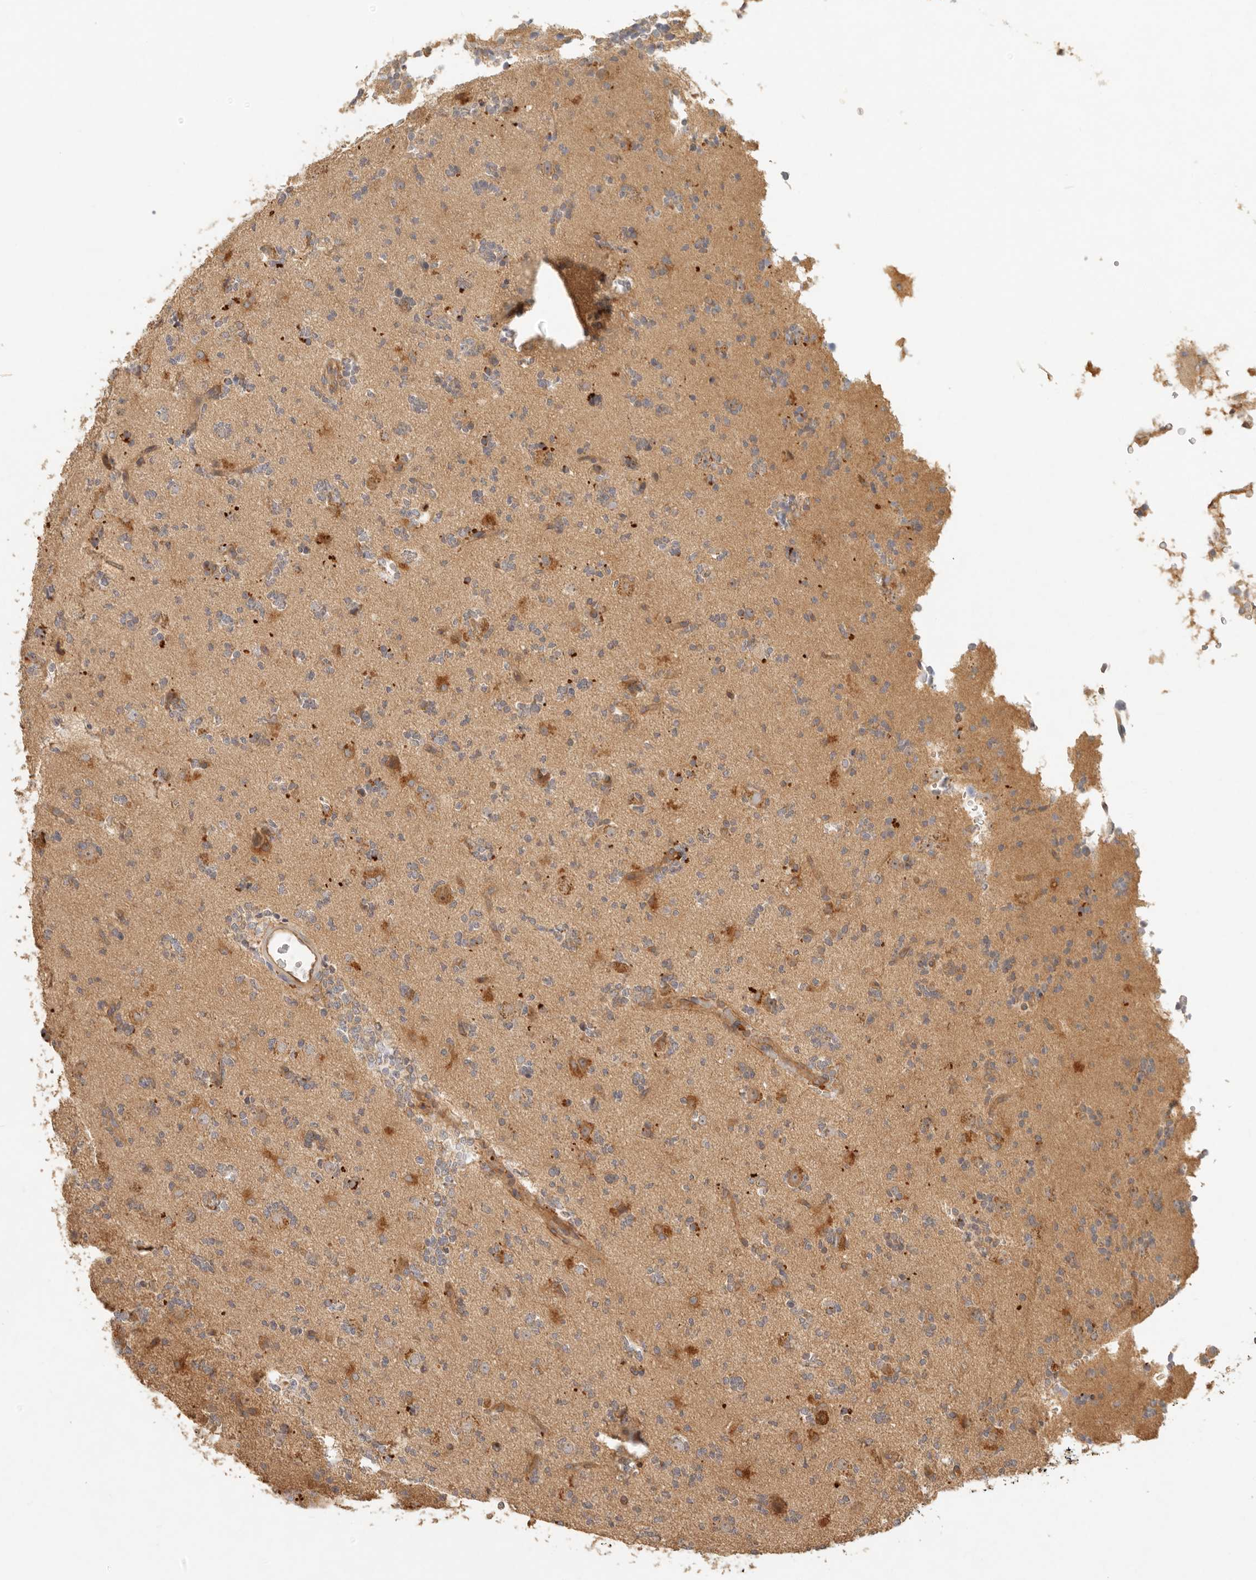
{"staining": {"intensity": "weak", "quantity": "<25%", "location": "cytoplasmic/membranous"}, "tissue": "glioma", "cell_type": "Tumor cells", "image_type": "cancer", "snomed": [{"axis": "morphology", "description": "Glioma, malignant, High grade"}, {"axis": "topography", "description": "Brain"}], "caption": "The histopathology image reveals no significant positivity in tumor cells of malignant glioma (high-grade). Nuclei are stained in blue.", "gene": "HECTD3", "patient": {"sex": "female", "age": 62}}